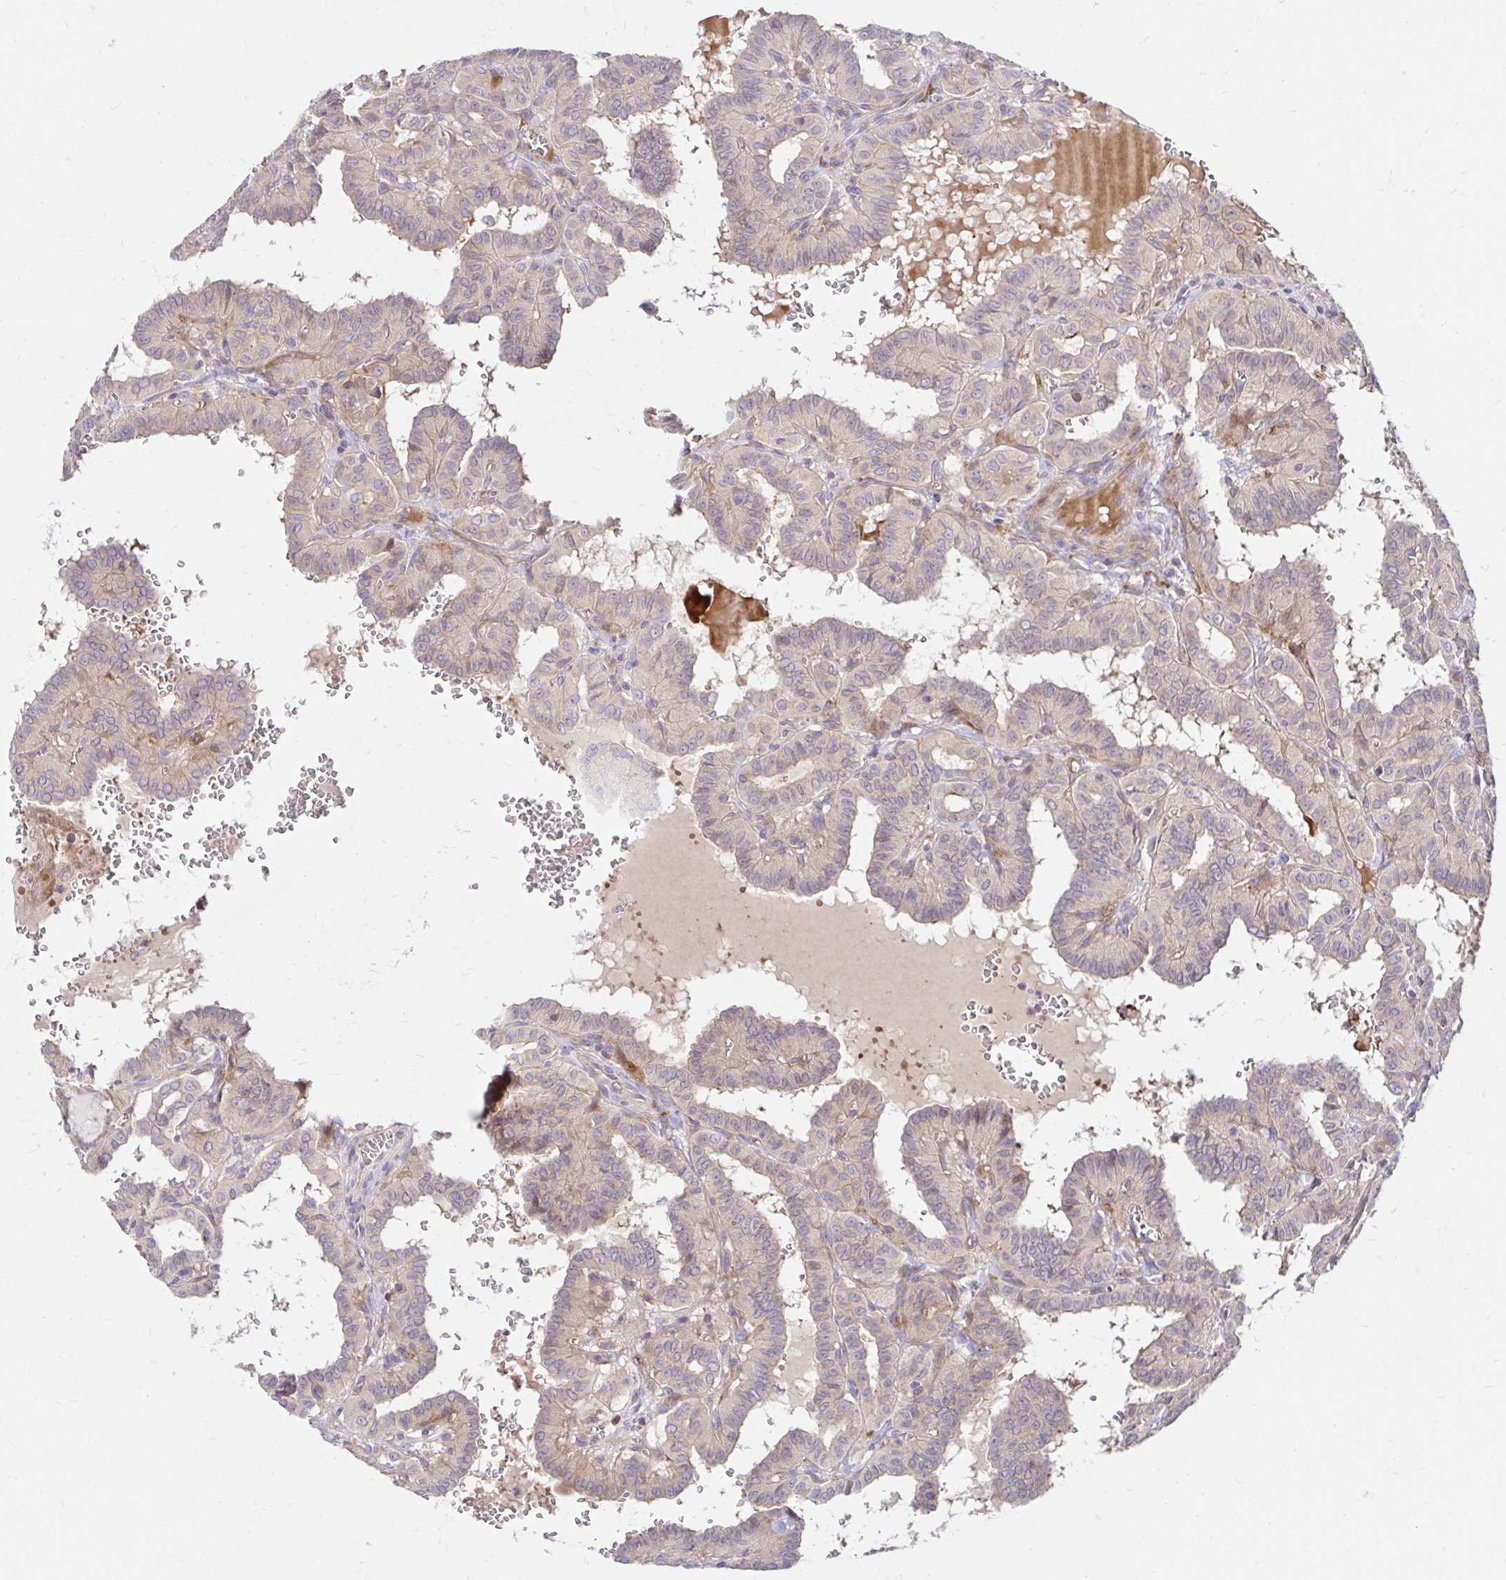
{"staining": {"intensity": "negative", "quantity": "none", "location": "none"}, "tissue": "thyroid cancer", "cell_type": "Tumor cells", "image_type": "cancer", "snomed": [{"axis": "morphology", "description": "Papillary adenocarcinoma, NOS"}, {"axis": "topography", "description": "Thyroid gland"}], "caption": "Human thyroid papillary adenocarcinoma stained for a protein using IHC shows no staining in tumor cells.", "gene": "ITGA2", "patient": {"sex": "female", "age": 21}}